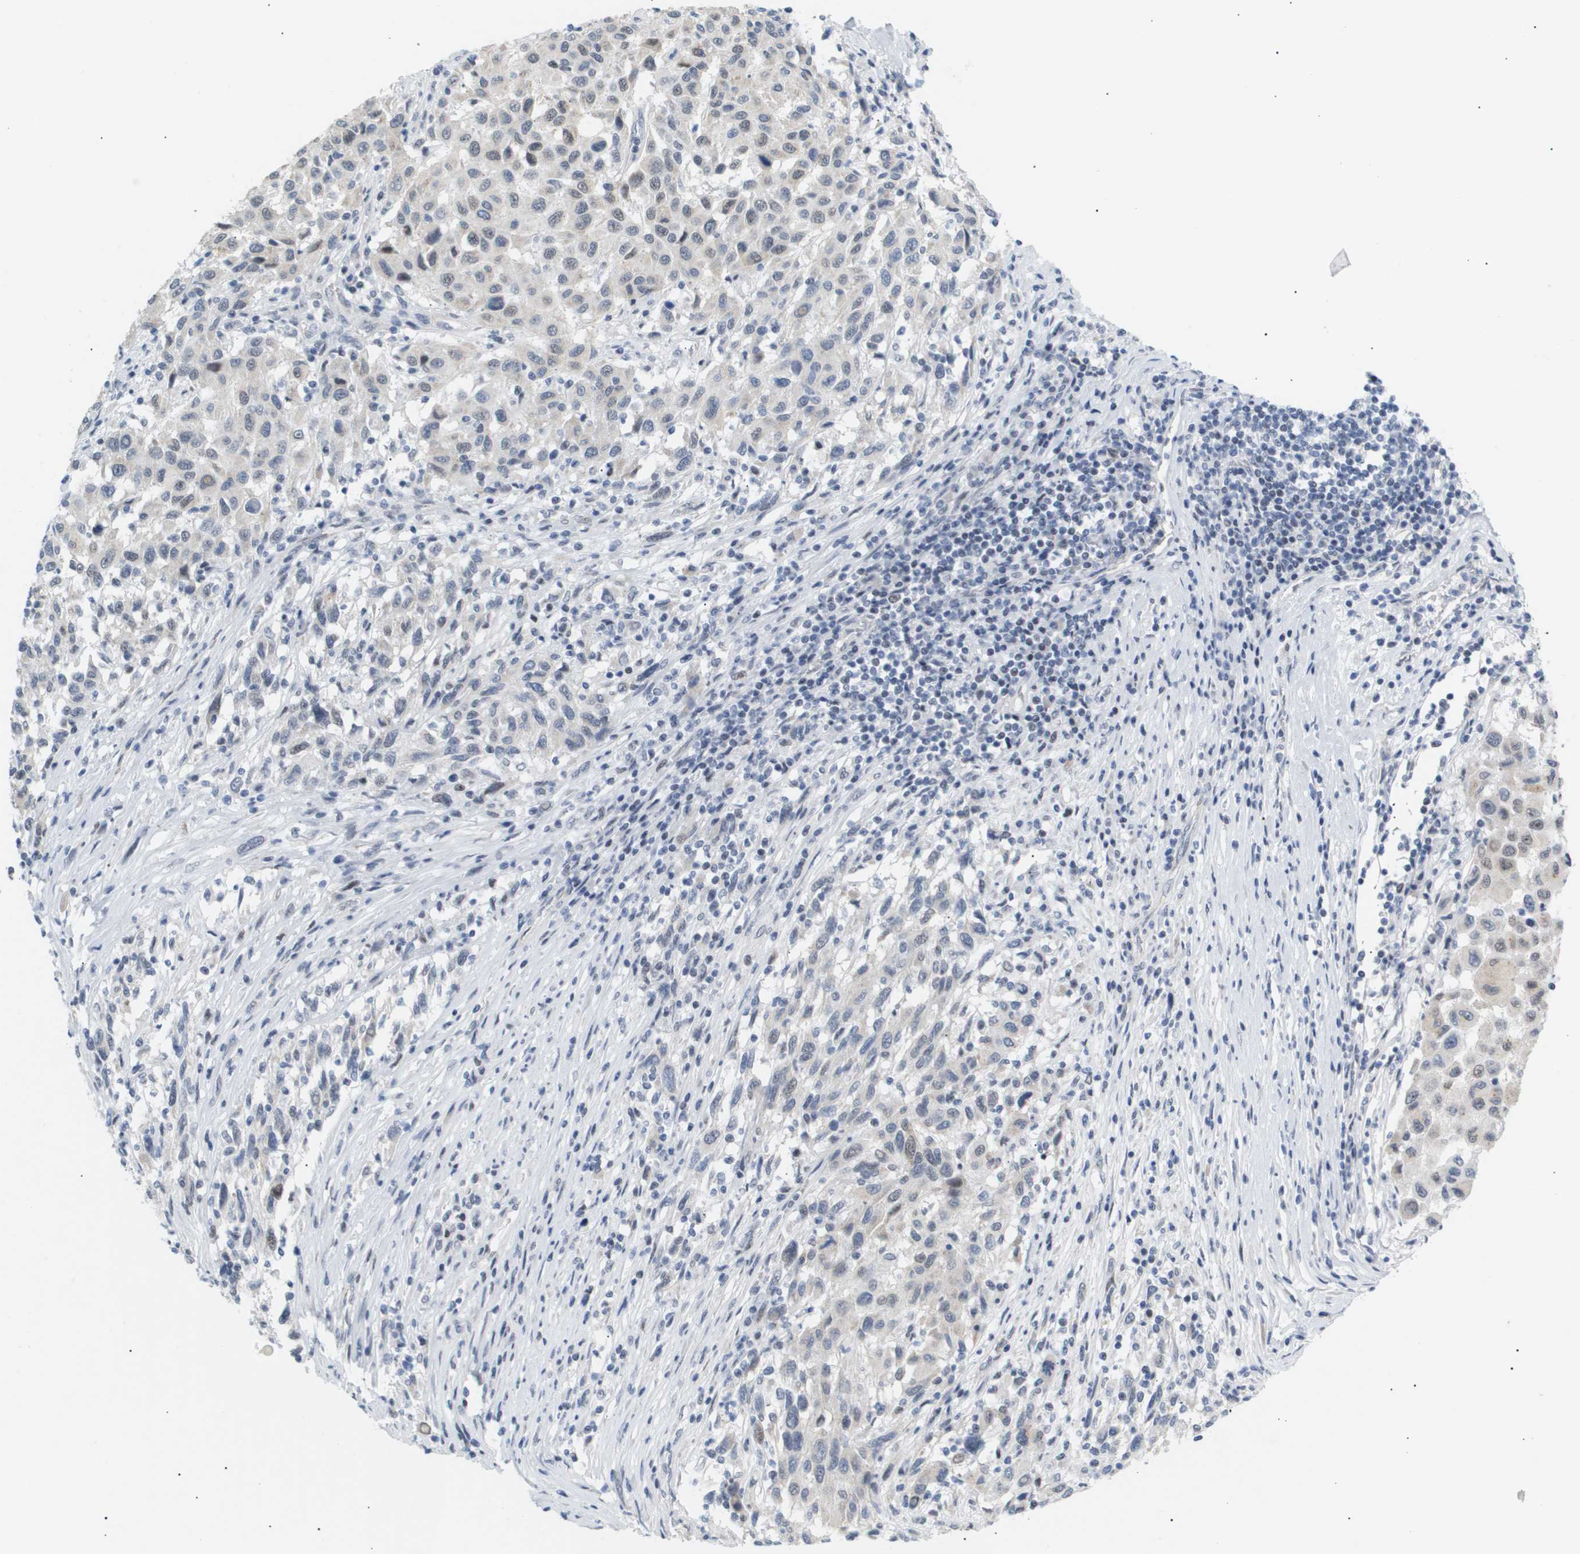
{"staining": {"intensity": "weak", "quantity": "<25%", "location": "nuclear"}, "tissue": "melanoma", "cell_type": "Tumor cells", "image_type": "cancer", "snomed": [{"axis": "morphology", "description": "Malignant melanoma, Metastatic site"}, {"axis": "topography", "description": "Lymph node"}], "caption": "An image of malignant melanoma (metastatic site) stained for a protein shows no brown staining in tumor cells. (Stains: DAB (3,3'-diaminobenzidine) IHC with hematoxylin counter stain, Microscopy: brightfield microscopy at high magnification).", "gene": "PPARD", "patient": {"sex": "male", "age": 61}}